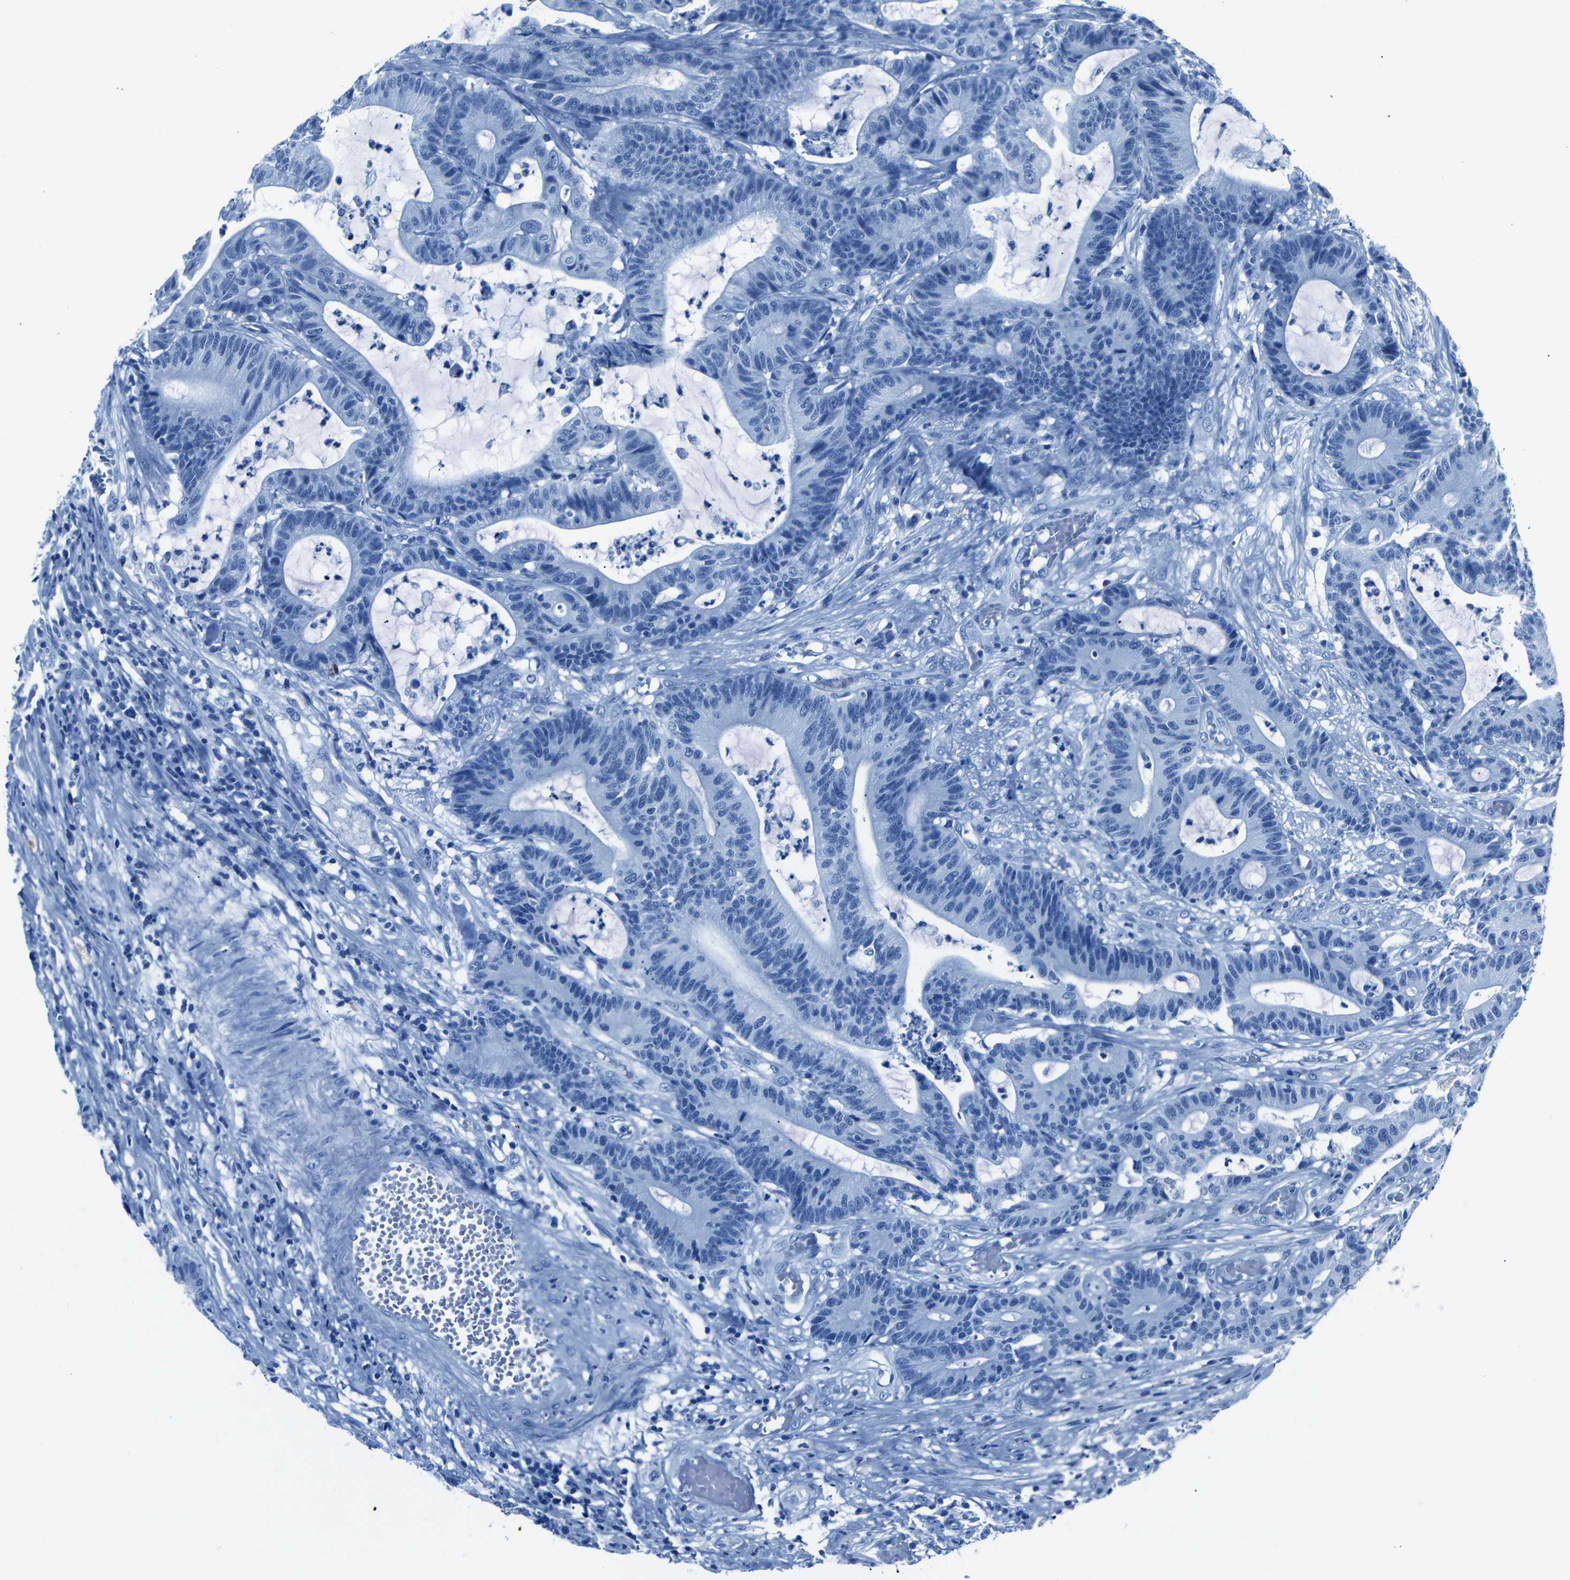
{"staining": {"intensity": "negative", "quantity": "none", "location": "none"}, "tissue": "colorectal cancer", "cell_type": "Tumor cells", "image_type": "cancer", "snomed": [{"axis": "morphology", "description": "Adenocarcinoma, NOS"}, {"axis": "topography", "description": "Colon"}], "caption": "This photomicrograph is of colorectal adenocarcinoma stained with immunohistochemistry to label a protein in brown with the nuclei are counter-stained blue. There is no positivity in tumor cells. (Stains: DAB immunohistochemistry with hematoxylin counter stain, Microscopy: brightfield microscopy at high magnification).", "gene": "CLDN11", "patient": {"sex": "female", "age": 84}}